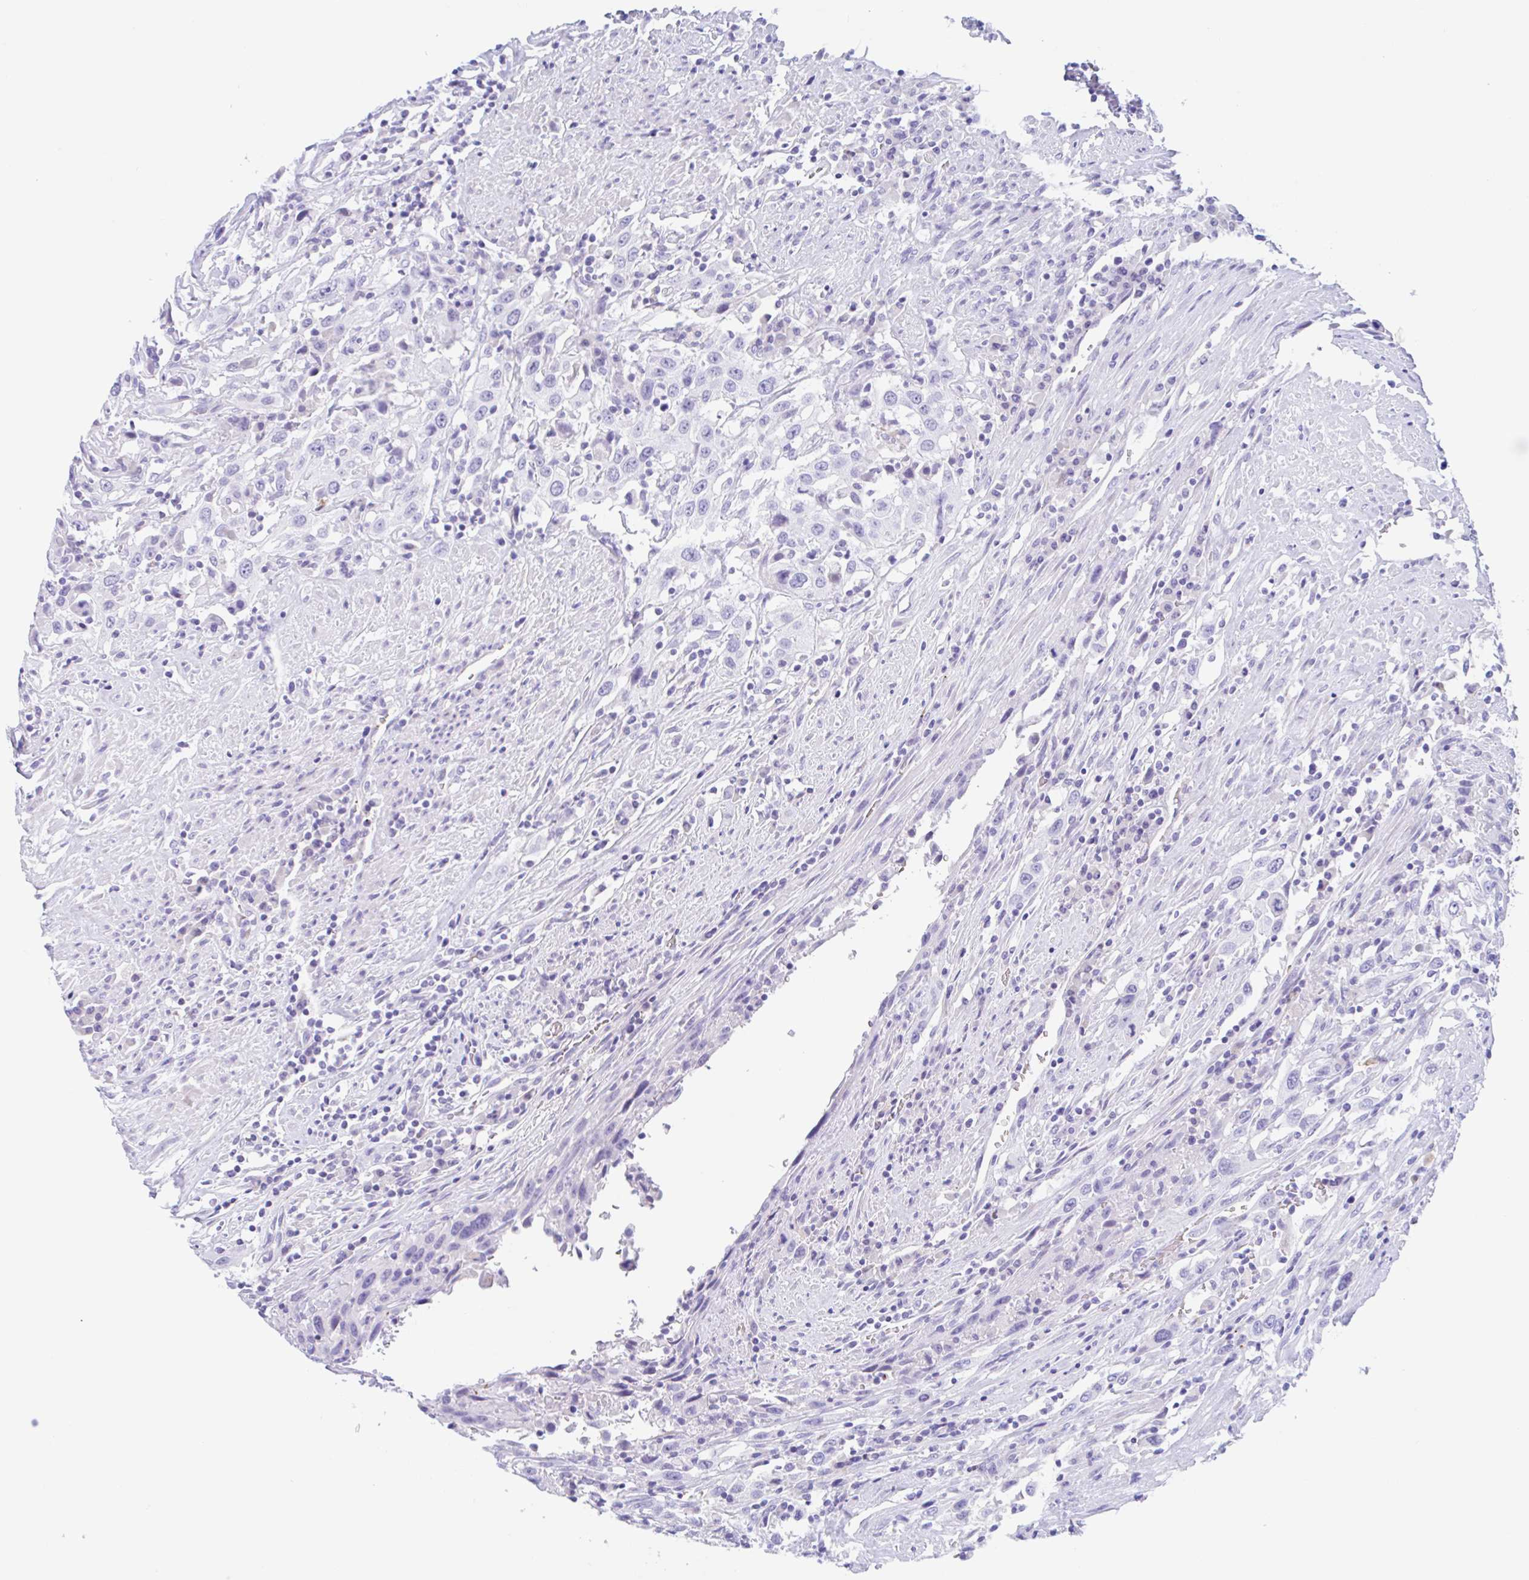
{"staining": {"intensity": "negative", "quantity": "none", "location": "none"}, "tissue": "urothelial cancer", "cell_type": "Tumor cells", "image_type": "cancer", "snomed": [{"axis": "morphology", "description": "Urothelial carcinoma, High grade"}, {"axis": "topography", "description": "Urinary bladder"}], "caption": "Immunohistochemical staining of human high-grade urothelial carcinoma demonstrates no significant positivity in tumor cells.", "gene": "ANKRD9", "patient": {"sex": "male", "age": 61}}